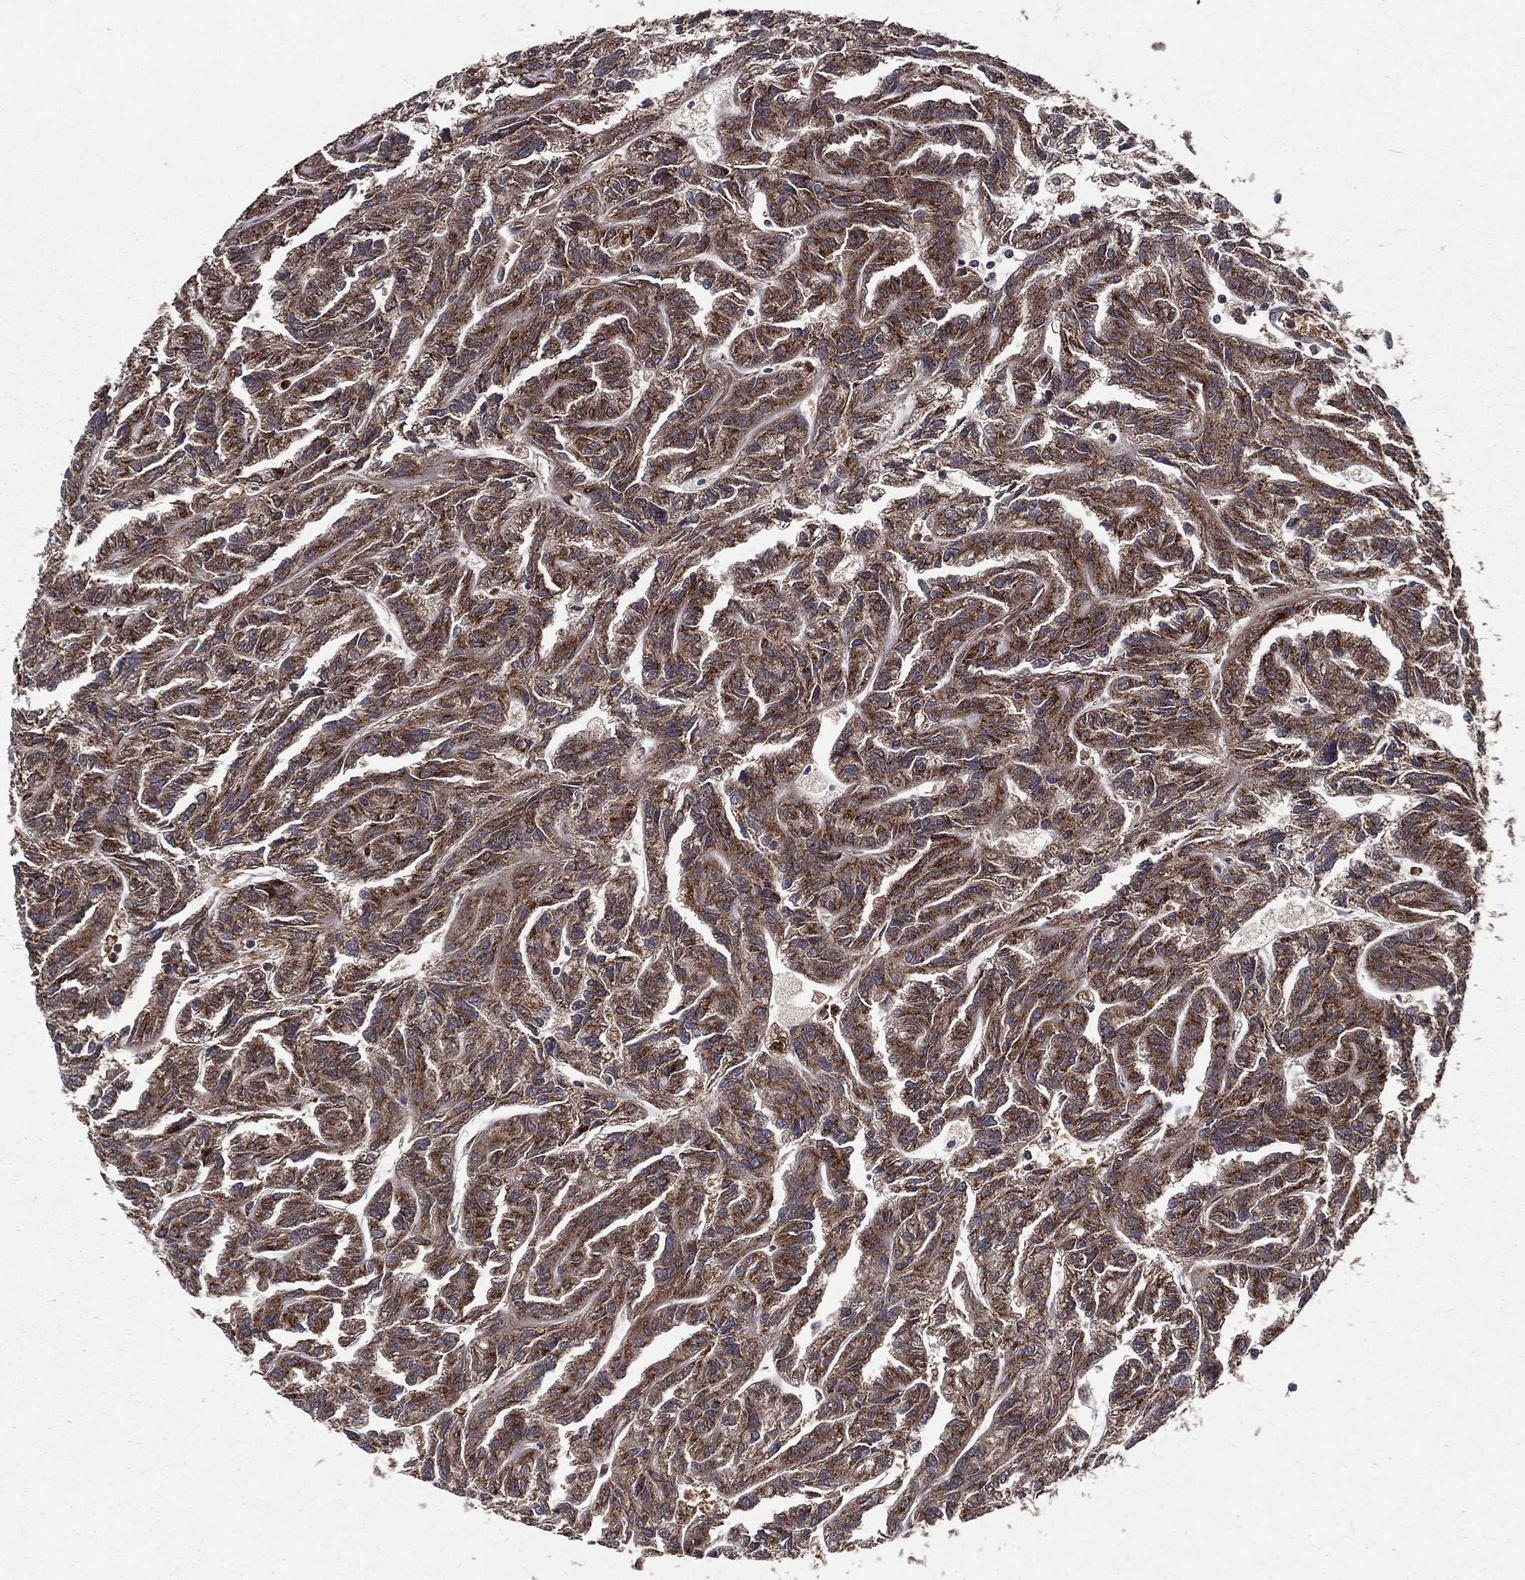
{"staining": {"intensity": "moderate", "quantity": ">75%", "location": "cytoplasmic/membranous"}, "tissue": "renal cancer", "cell_type": "Tumor cells", "image_type": "cancer", "snomed": [{"axis": "morphology", "description": "Adenocarcinoma, NOS"}, {"axis": "topography", "description": "Kidney"}], "caption": "IHC micrograph of neoplastic tissue: renal cancer stained using immunohistochemistry (IHC) reveals medium levels of moderate protein expression localized specifically in the cytoplasmic/membranous of tumor cells, appearing as a cytoplasmic/membranous brown color.", "gene": "LENG8", "patient": {"sex": "male", "age": 79}}